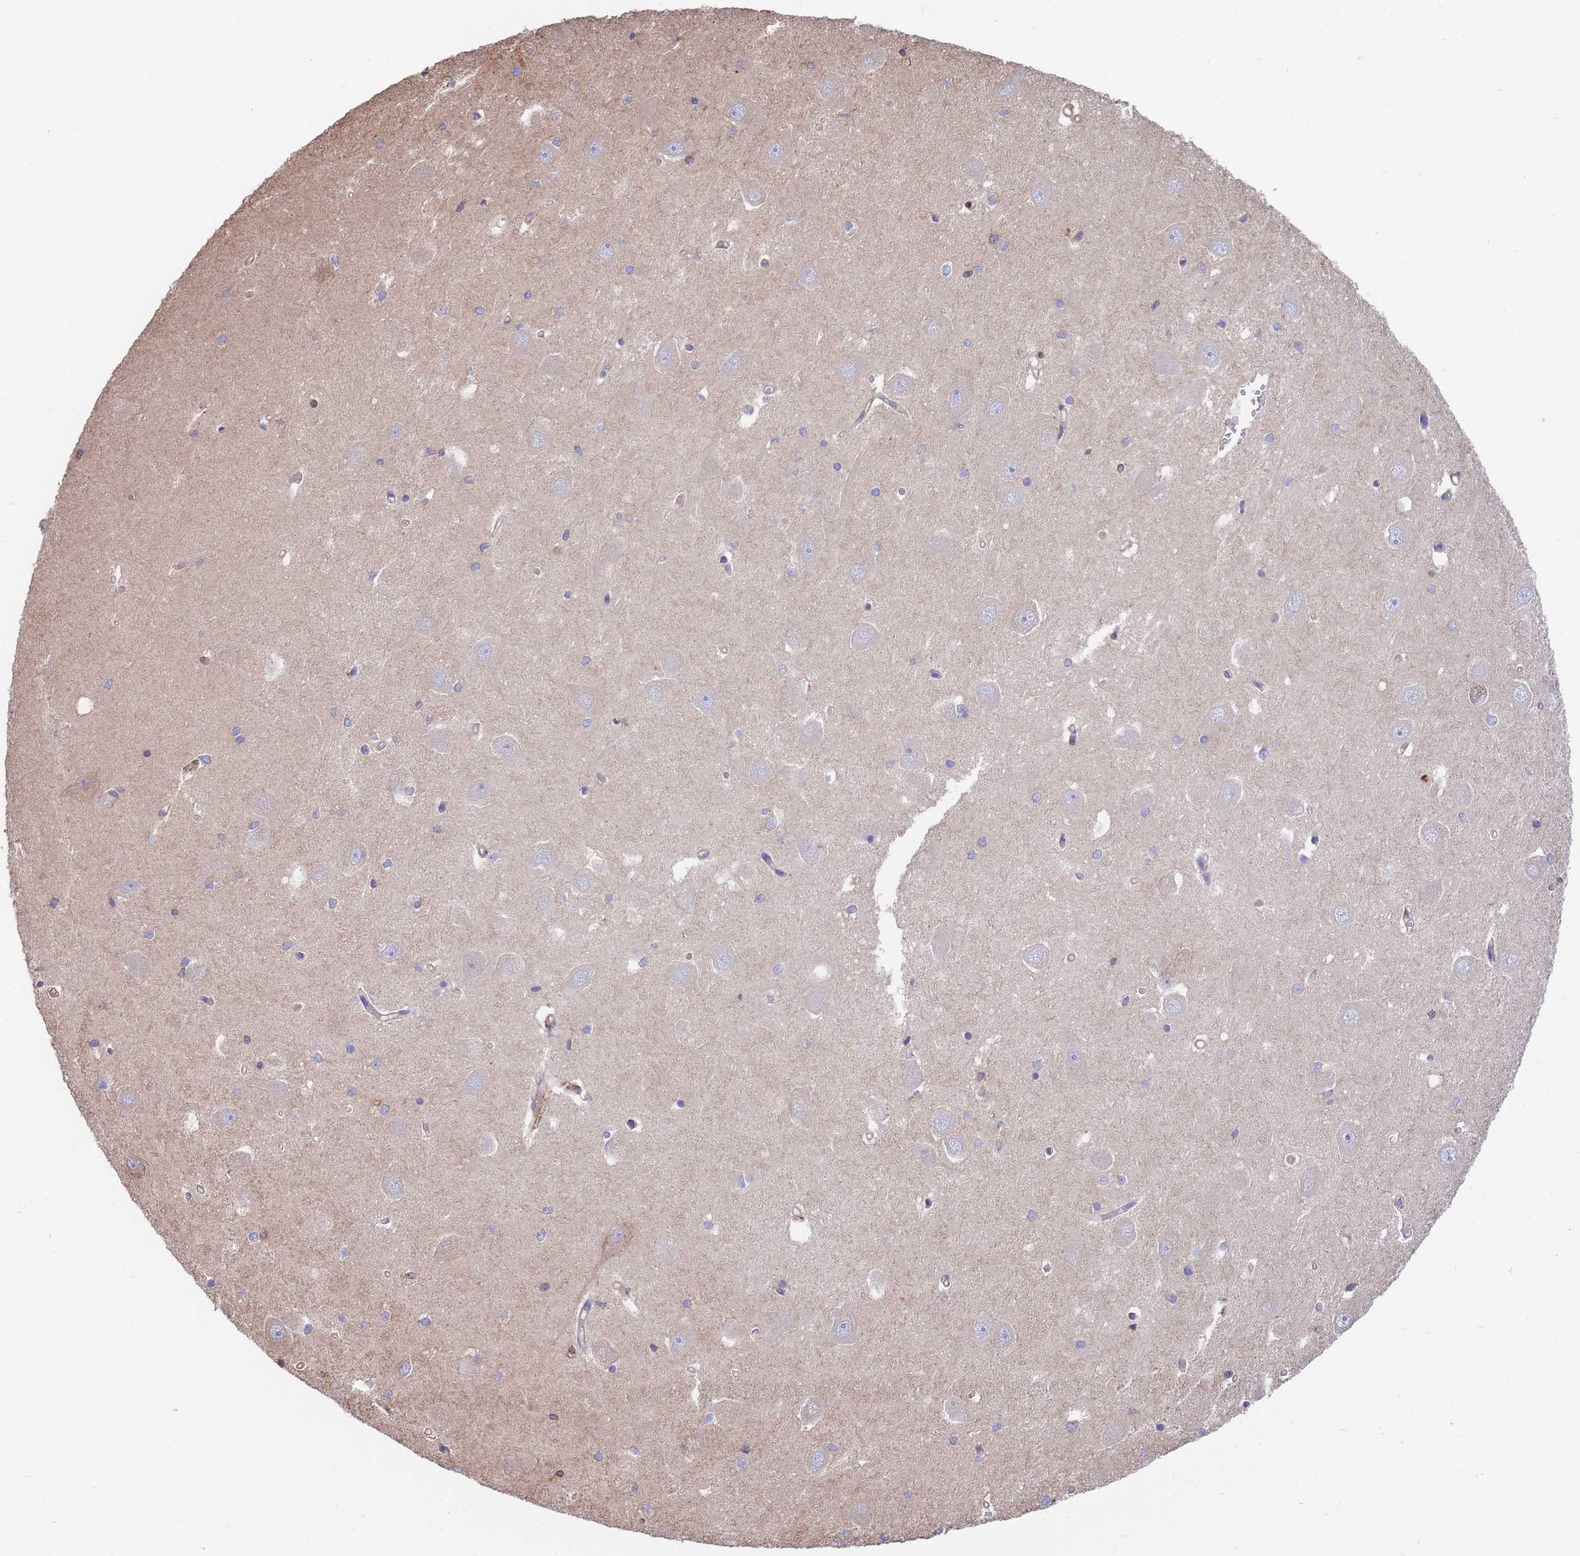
{"staining": {"intensity": "negative", "quantity": "none", "location": "none"}, "tissue": "hippocampus", "cell_type": "Glial cells", "image_type": "normal", "snomed": [{"axis": "morphology", "description": "Normal tissue, NOS"}, {"axis": "topography", "description": "Hippocampus"}], "caption": "DAB (3,3'-diaminobenzidine) immunohistochemical staining of normal hippocampus shows no significant positivity in glial cells. (DAB immunohistochemistry with hematoxylin counter stain).", "gene": "LRRN4CL", "patient": {"sex": "male", "age": 45}}